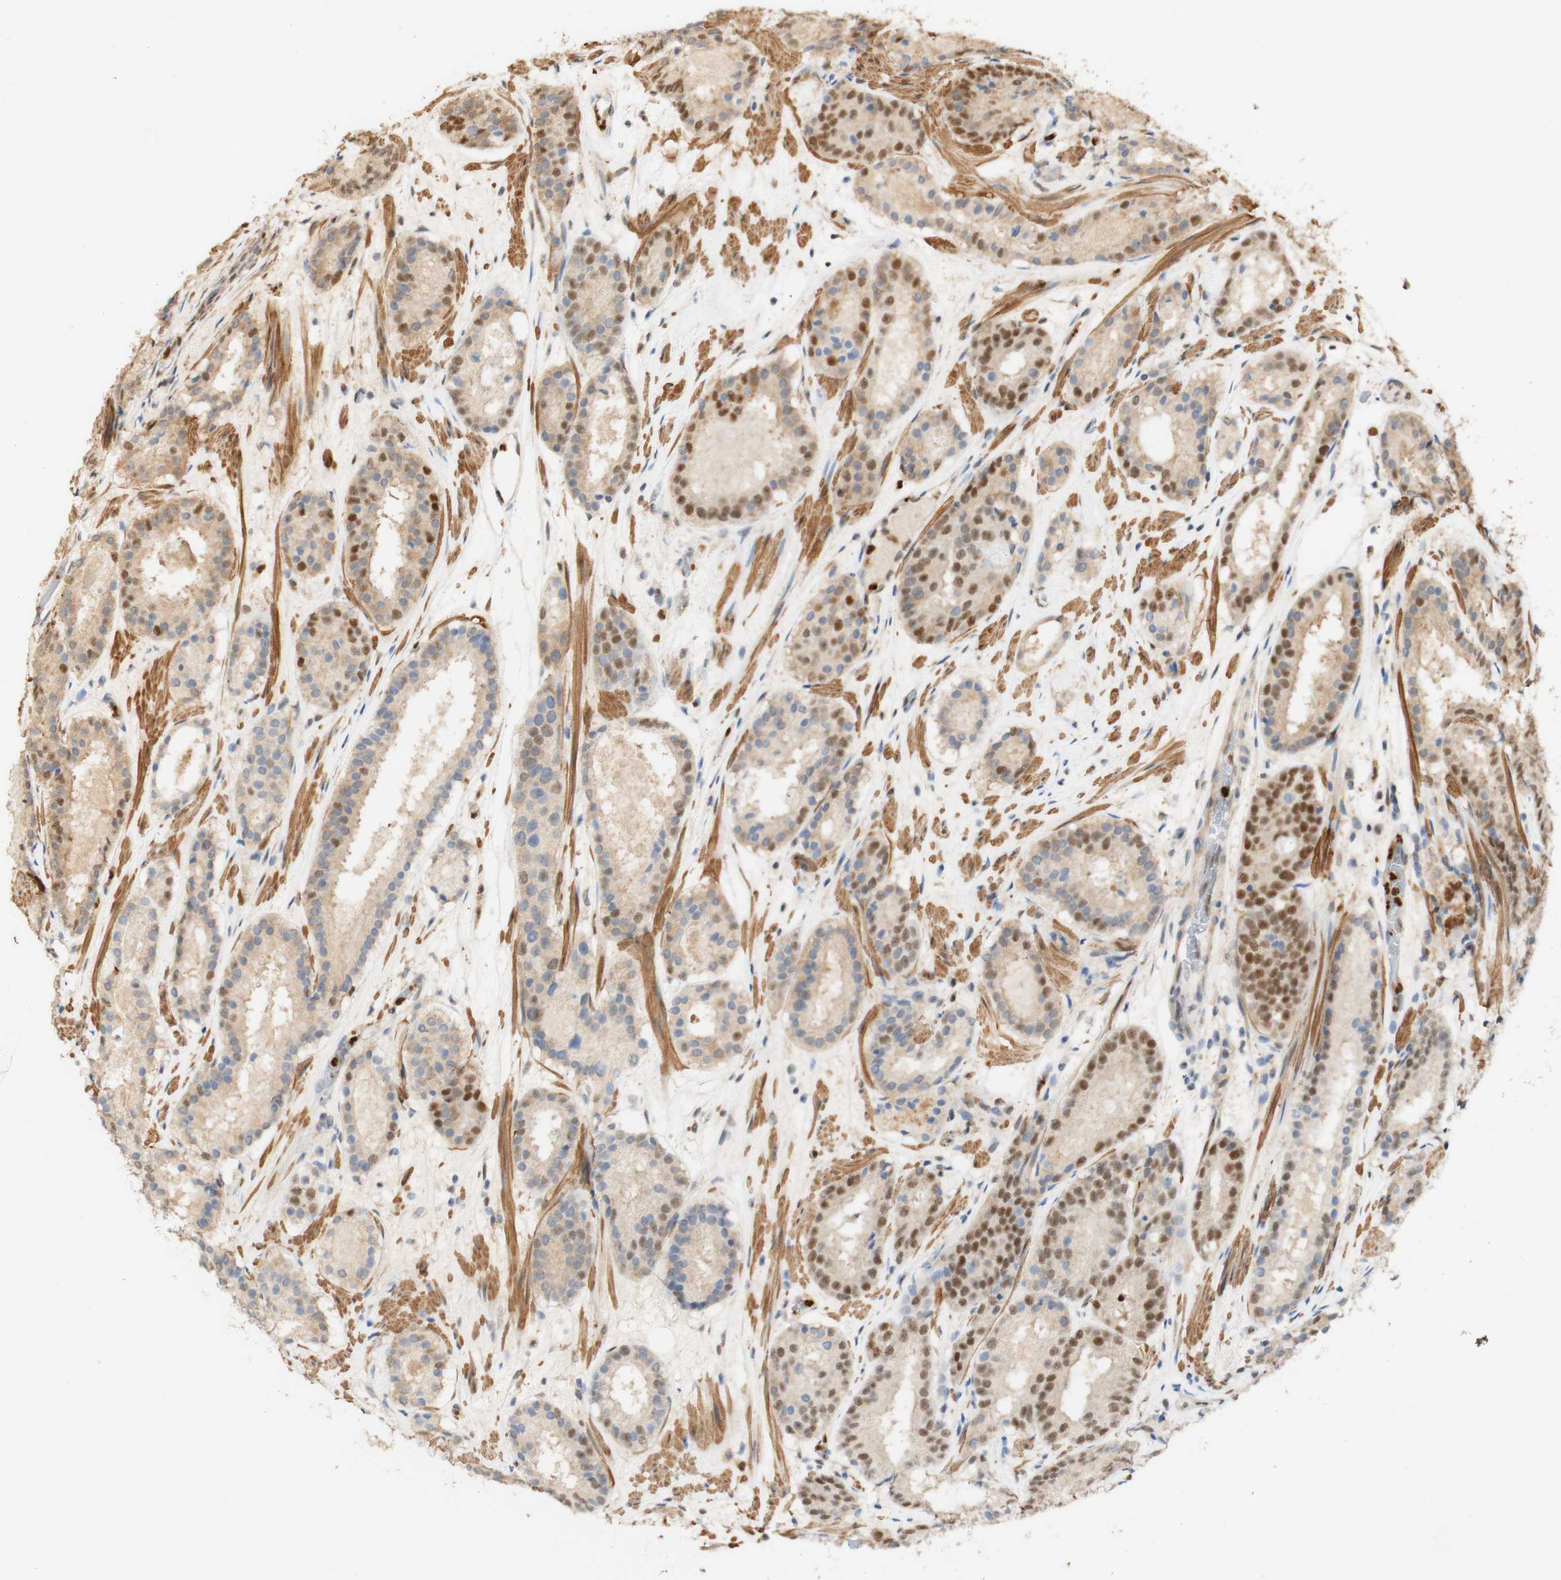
{"staining": {"intensity": "moderate", "quantity": "25%-75%", "location": "cytoplasmic/membranous,nuclear"}, "tissue": "prostate cancer", "cell_type": "Tumor cells", "image_type": "cancer", "snomed": [{"axis": "morphology", "description": "Adenocarcinoma, Low grade"}, {"axis": "topography", "description": "Prostate"}], "caption": "Tumor cells display moderate cytoplasmic/membranous and nuclear staining in approximately 25%-75% of cells in low-grade adenocarcinoma (prostate).", "gene": "MAP3K4", "patient": {"sex": "male", "age": 69}}